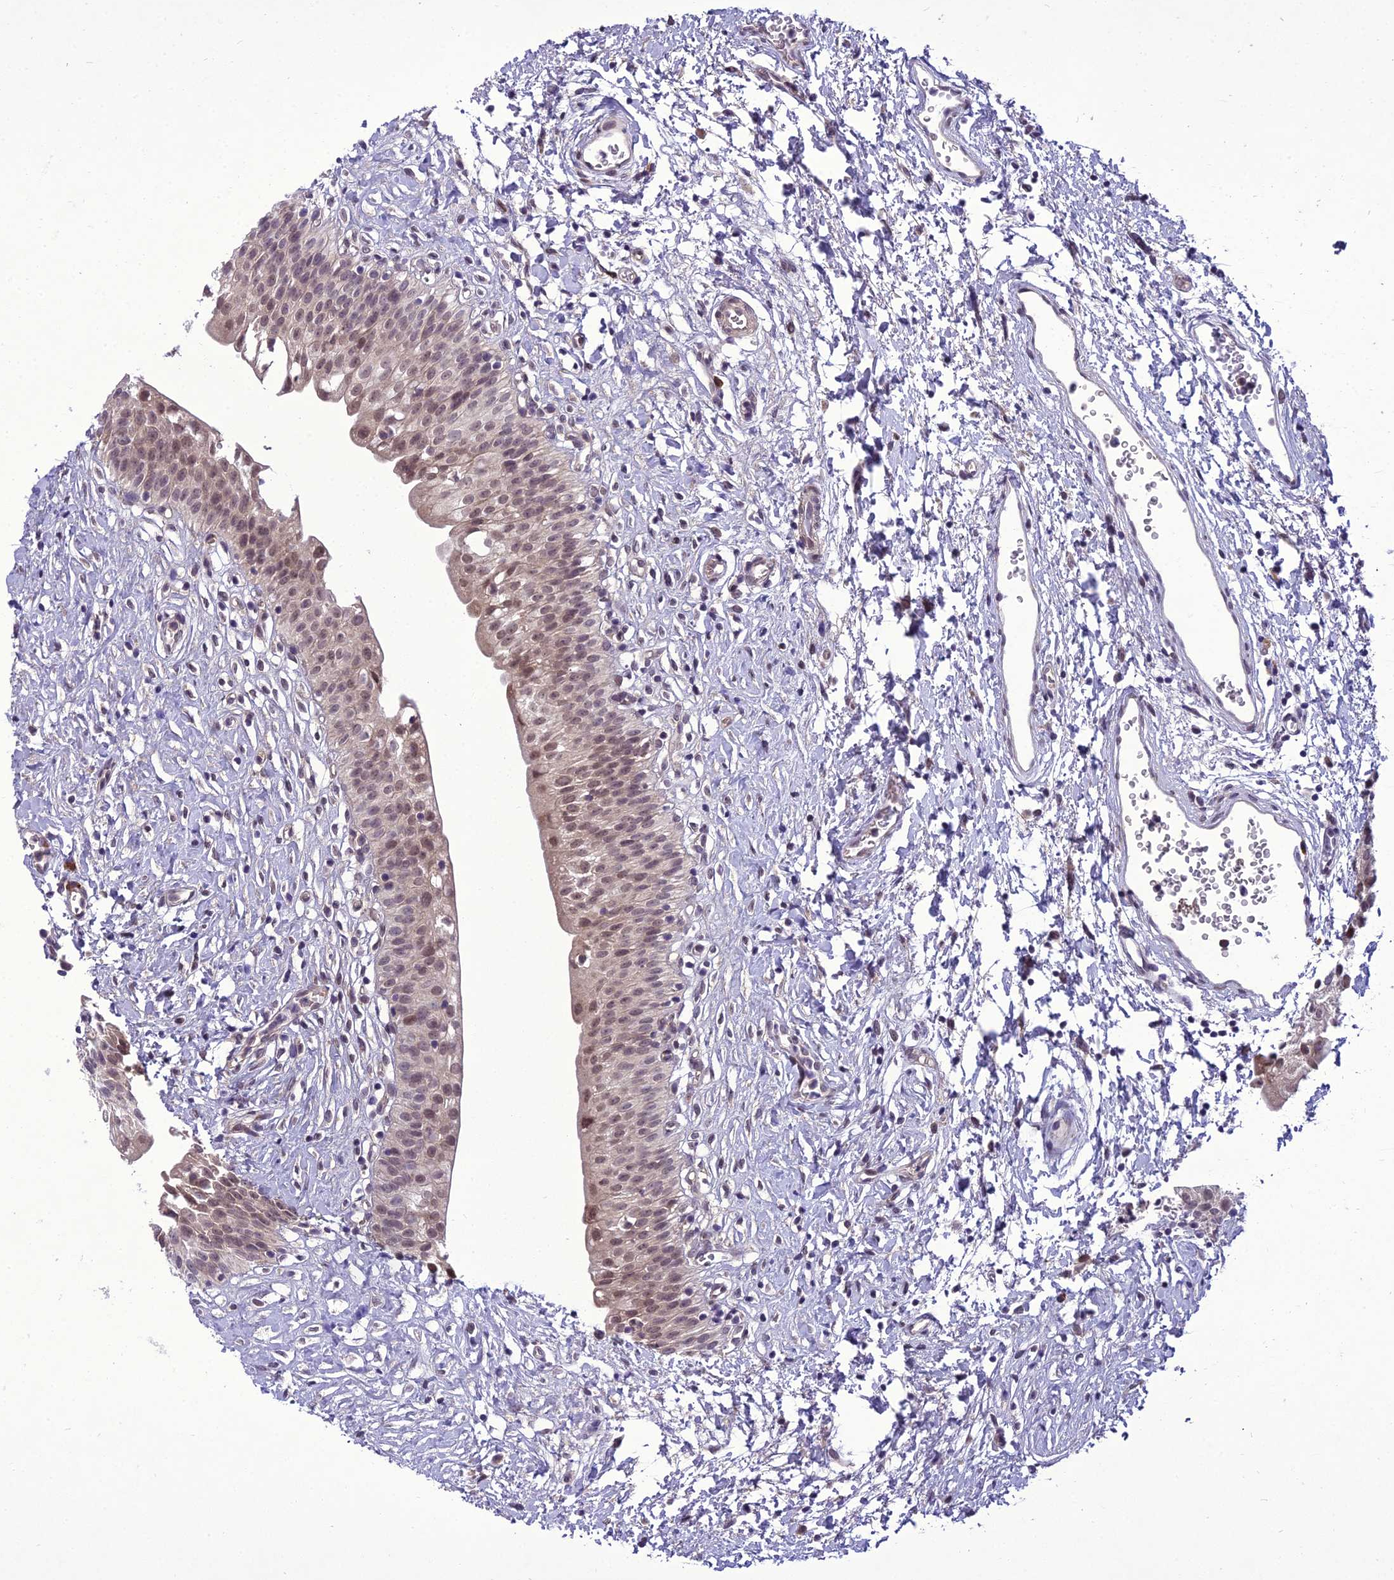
{"staining": {"intensity": "moderate", "quantity": ">75%", "location": "nuclear"}, "tissue": "urinary bladder", "cell_type": "Urothelial cells", "image_type": "normal", "snomed": [{"axis": "morphology", "description": "Normal tissue, NOS"}, {"axis": "topography", "description": "Urinary bladder"}], "caption": "Moderate nuclear protein staining is seen in about >75% of urothelial cells in urinary bladder.", "gene": "NEURL2", "patient": {"sex": "male", "age": 51}}